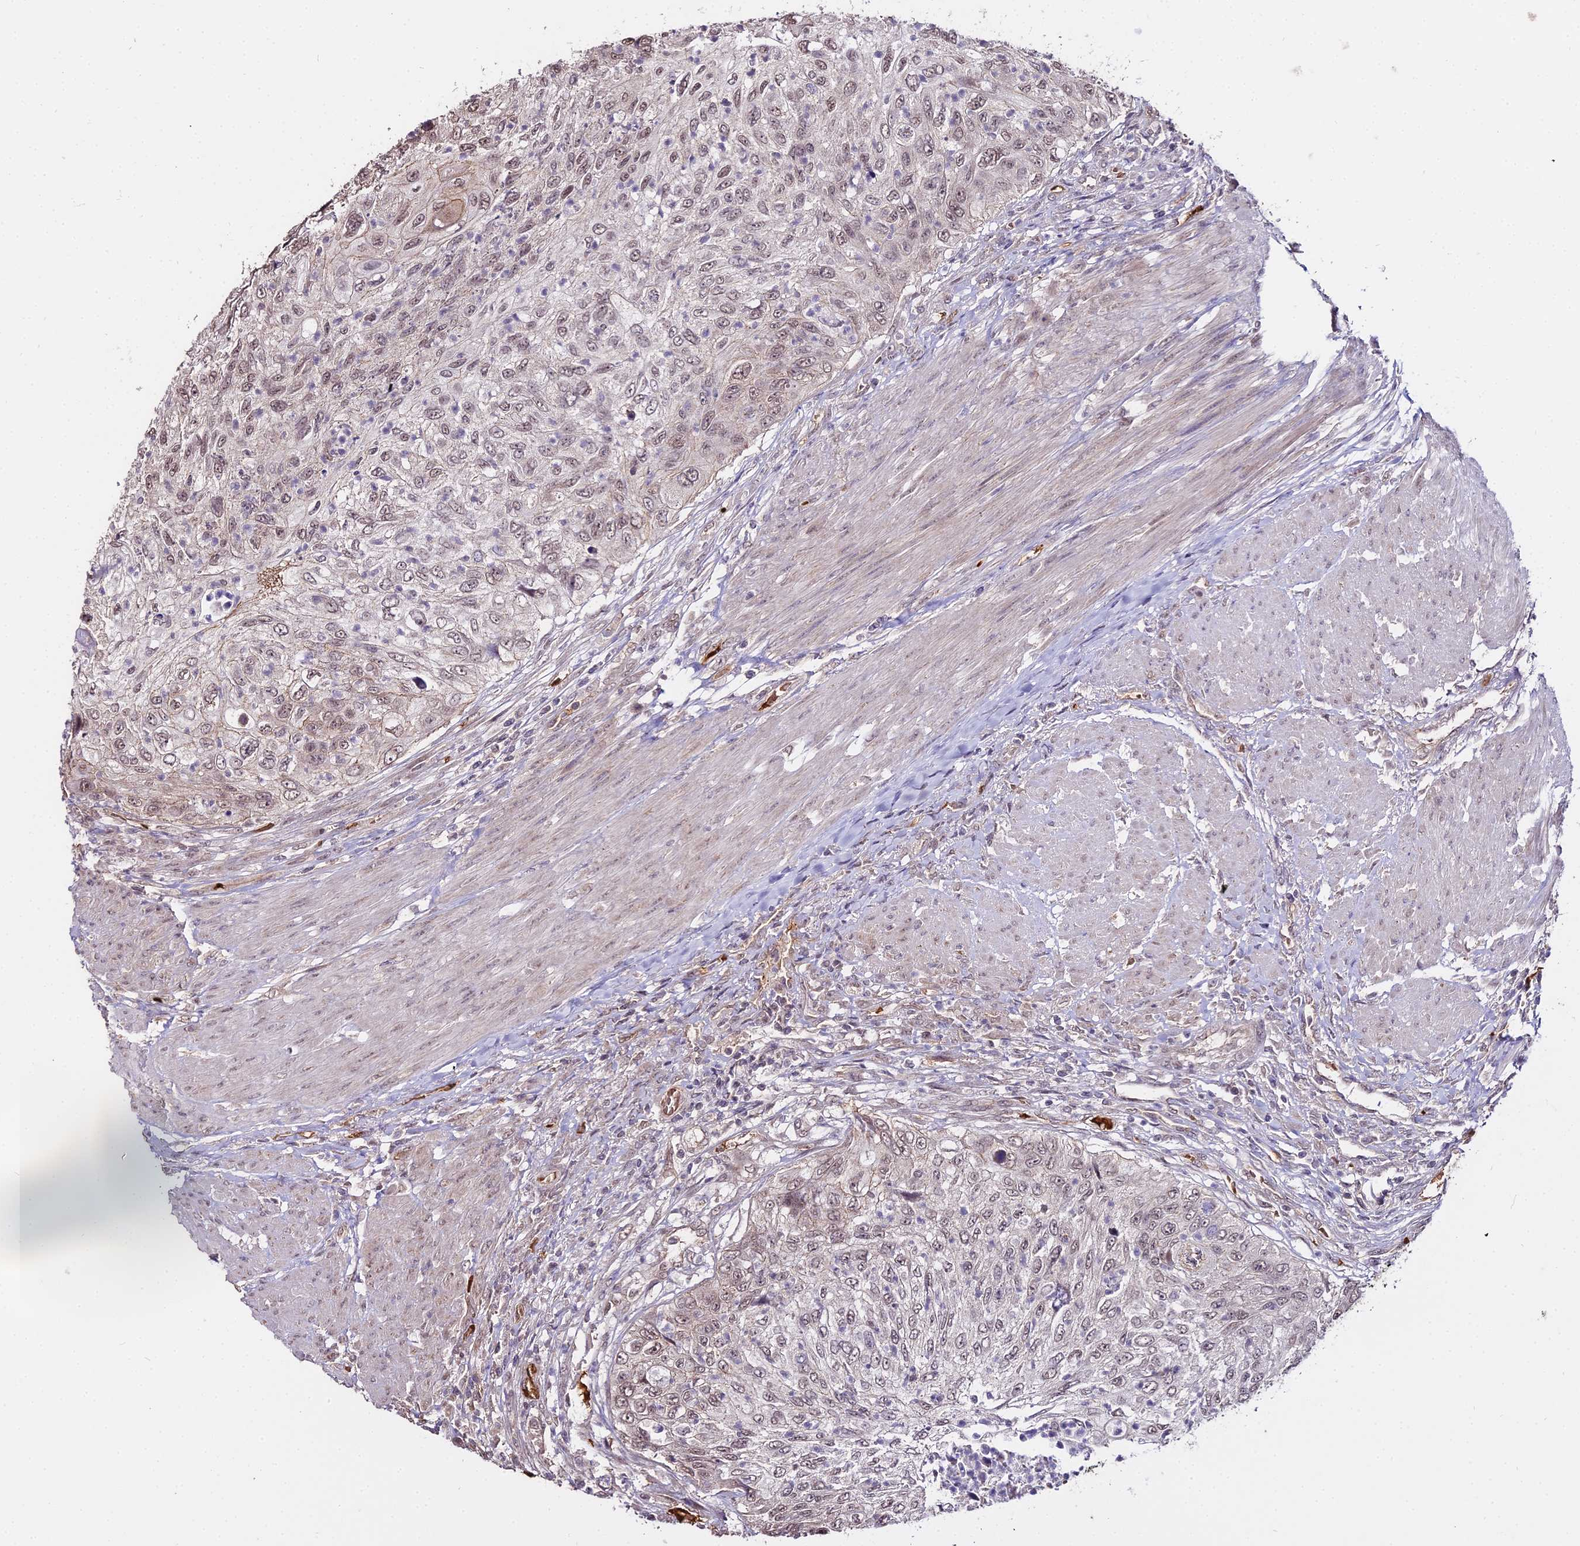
{"staining": {"intensity": "weak", "quantity": "25%-75%", "location": "nuclear"}, "tissue": "urothelial cancer", "cell_type": "Tumor cells", "image_type": "cancer", "snomed": [{"axis": "morphology", "description": "Urothelial carcinoma, High grade"}, {"axis": "topography", "description": "Urinary bladder"}], "caption": "High-grade urothelial carcinoma stained for a protein reveals weak nuclear positivity in tumor cells.", "gene": "ZDBF2", "patient": {"sex": "female", "age": 60}}